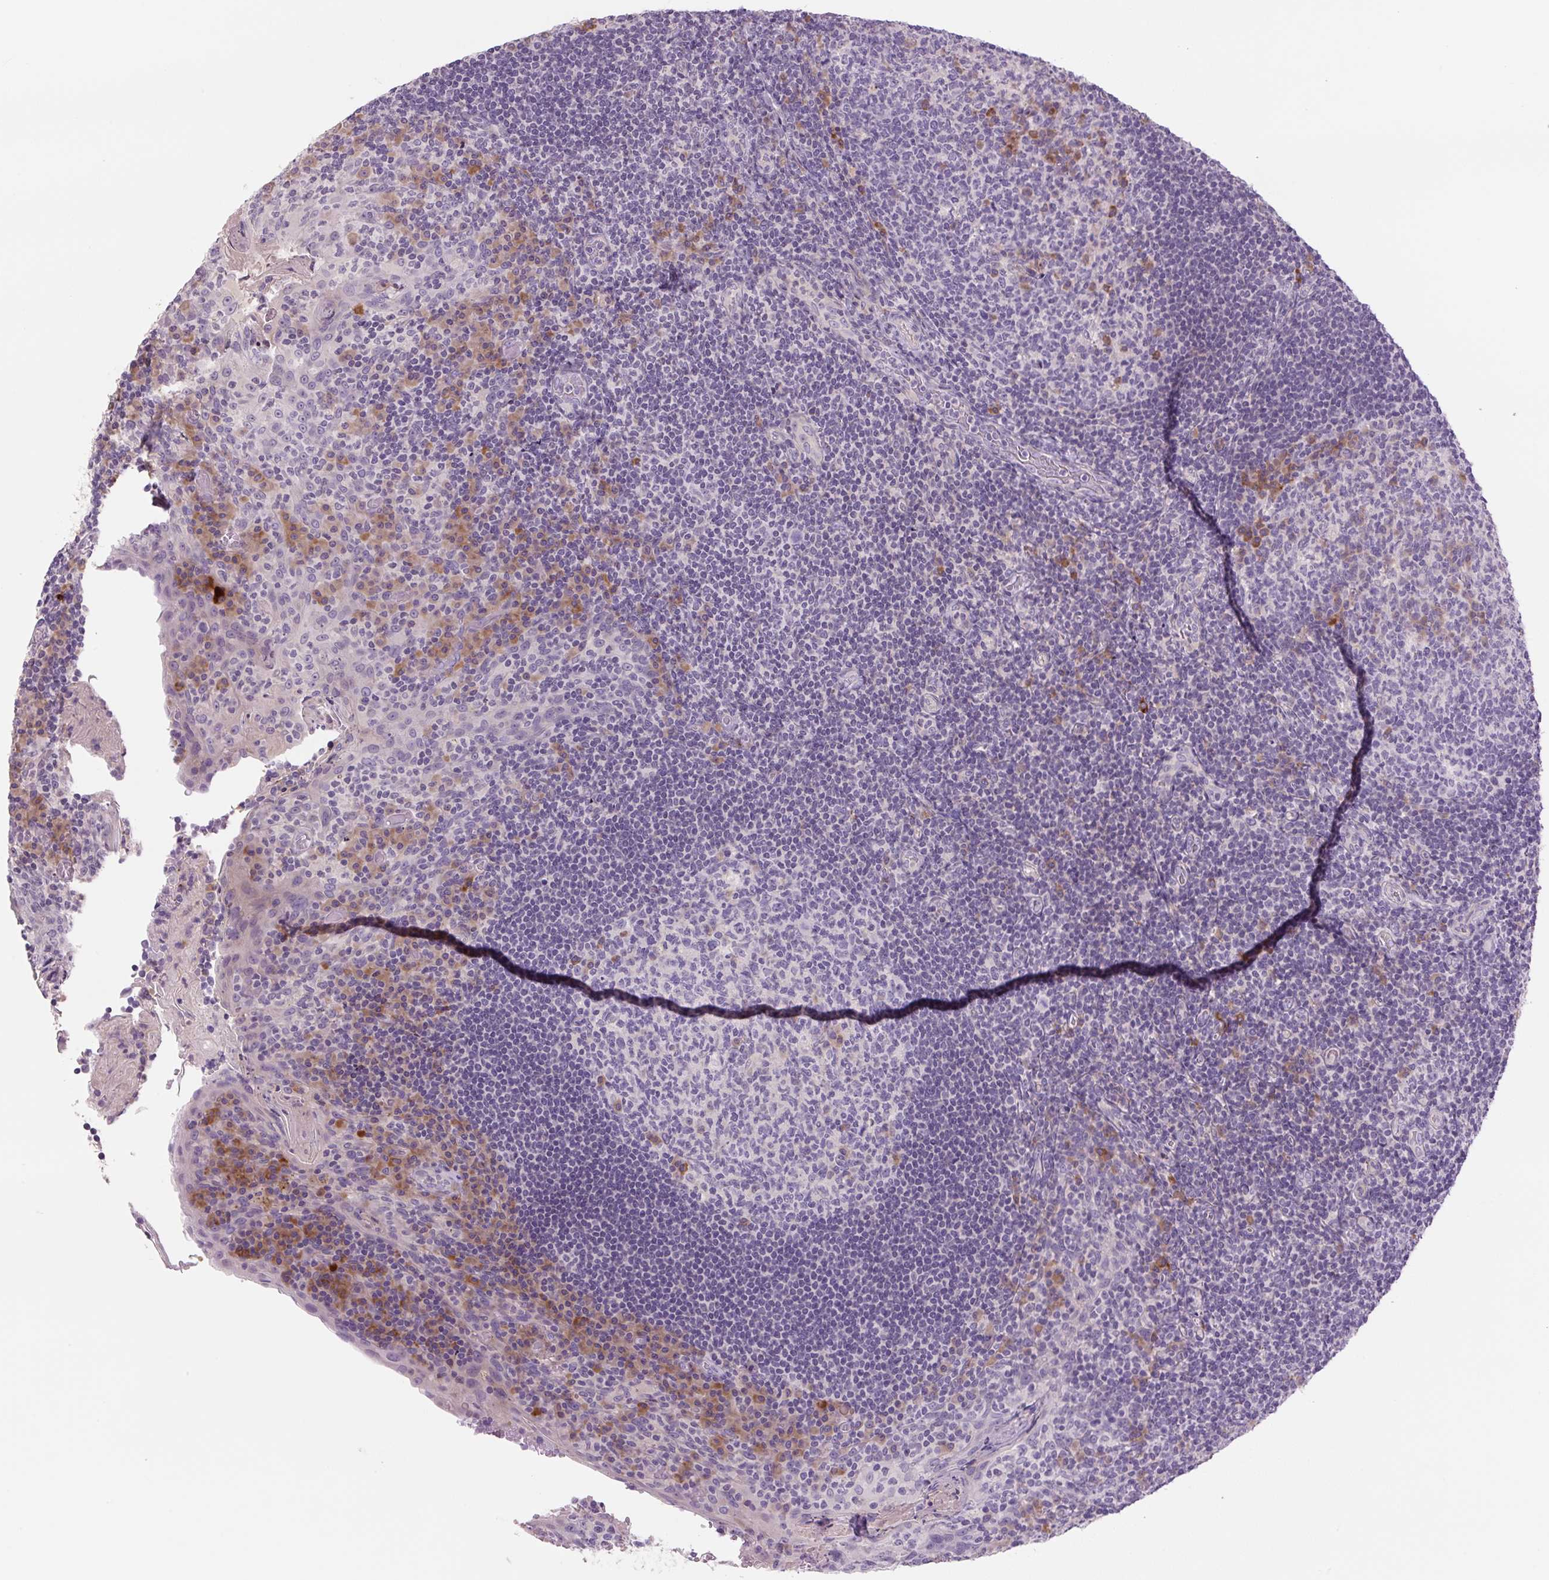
{"staining": {"intensity": "moderate", "quantity": "<25%", "location": "cytoplasmic/membranous"}, "tissue": "tonsil", "cell_type": "Germinal center cells", "image_type": "normal", "snomed": [{"axis": "morphology", "description": "Normal tissue, NOS"}, {"axis": "topography", "description": "Tonsil"}], "caption": "Immunohistochemistry micrograph of benign tonsil: human tonsil stained using IHC shows low levels of moderate protein expression localized specifically in the cytoplasmic/membranous of germinal center cells, appearing as a cytoplasmic/membranous brown color.", "gene": "TMEM100", "patient": {"sex": "male", "age": 17}}